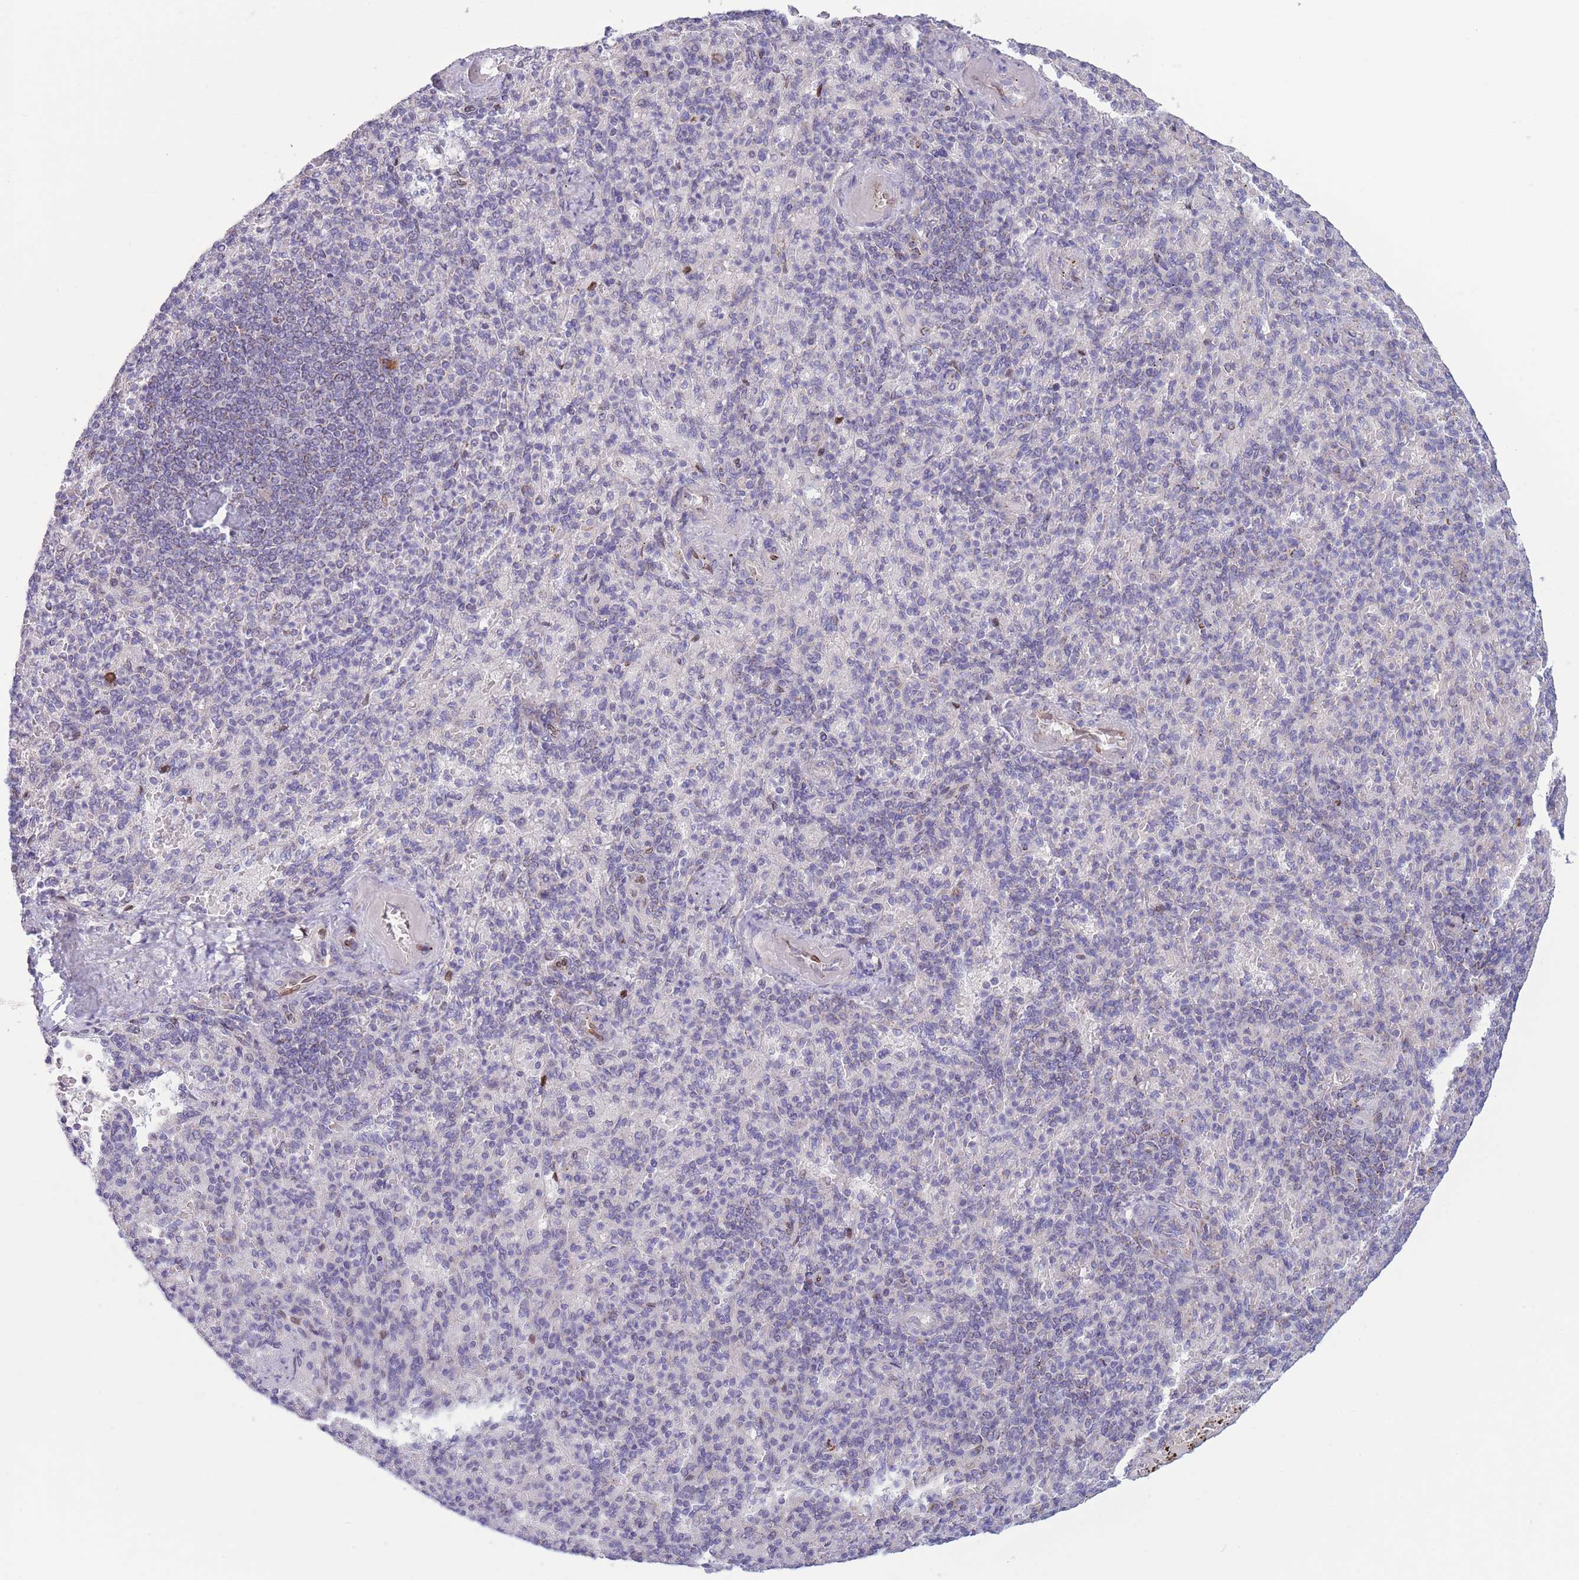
{"staining": {"intensity": "weak", "quantity": "<25%", "location": "cytoplasmic/membranous"}, "tissue": "spleen", "cell_type": "Cells in red pulp", "image_type": "normal", "snomed": [{"axis": "morphology", "description": "Normal tissue, NOS"}, {"axis": "topography", "description": "Spleen"}], "caption": "Cells in red pulp show no significant protein positivity in normal spleen. (Immunohistochemistry, brightfield microscopy, high magnification).", "gene": "PDHA1", "patient": {"sex": "female", "age": 74}}